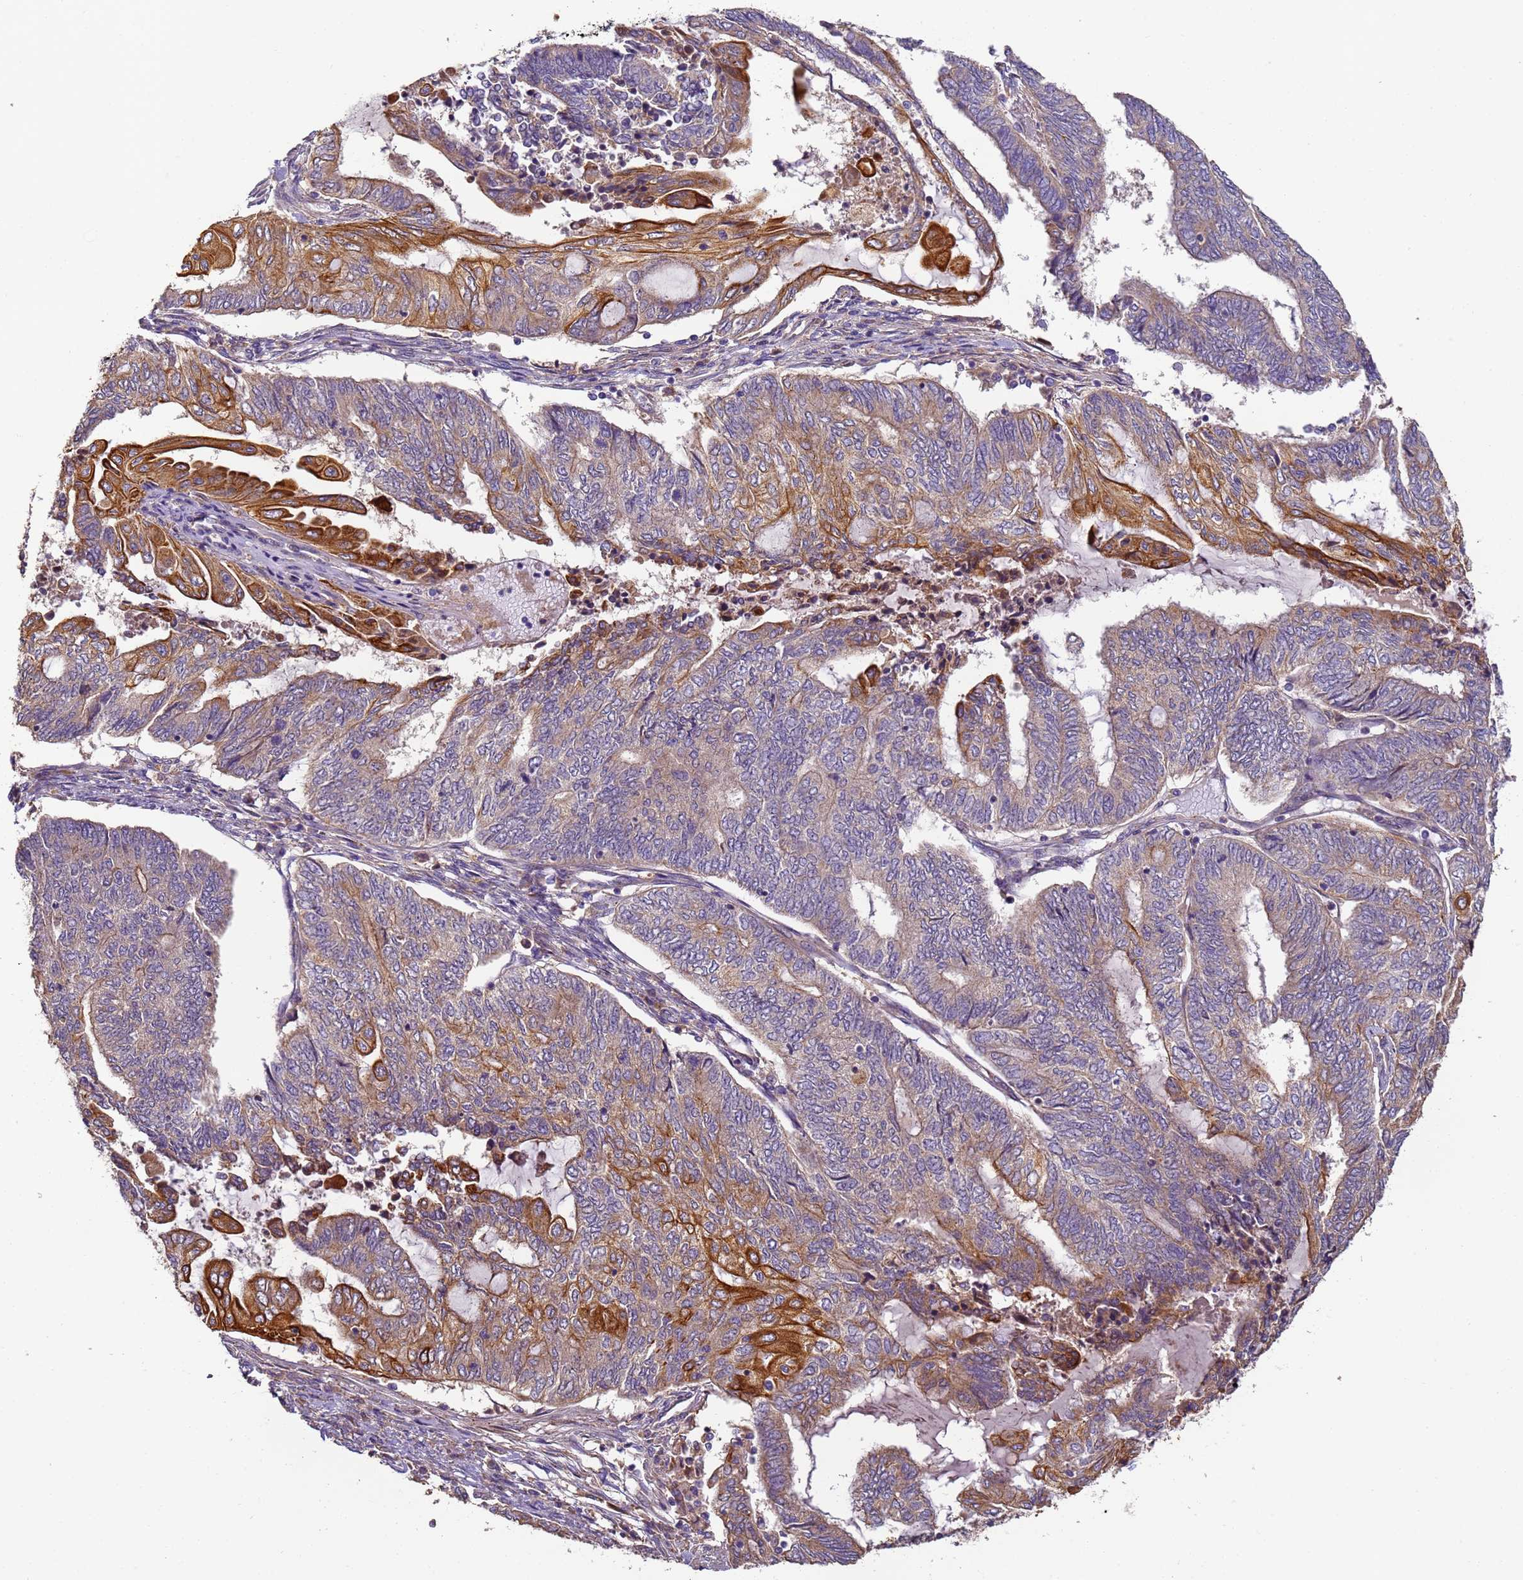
{"staining": {"intensity": "strong", "quantity": "<25%", "location": "cytoplasmic/membranous"}, "tissue": "endometrial cancer", "cell_type": "Tumor cells", "image_type": "cancer", "snomed": [{"axis": "morphology", "description": "Adenocarcinoma, NOS"}, {"axis": "topography", "description": "Uterus"}, {"axis": "topography", "description": "Endometrium"}], "caption": "Protein staining of endometrial cancer (adenocarcinoma) tissue exhibits strong cytoplasmic/membranous staining in approximately <25% of tumor cells.", "gene": "TIGAR", "patient": {"sex": "female", "age": 70}}